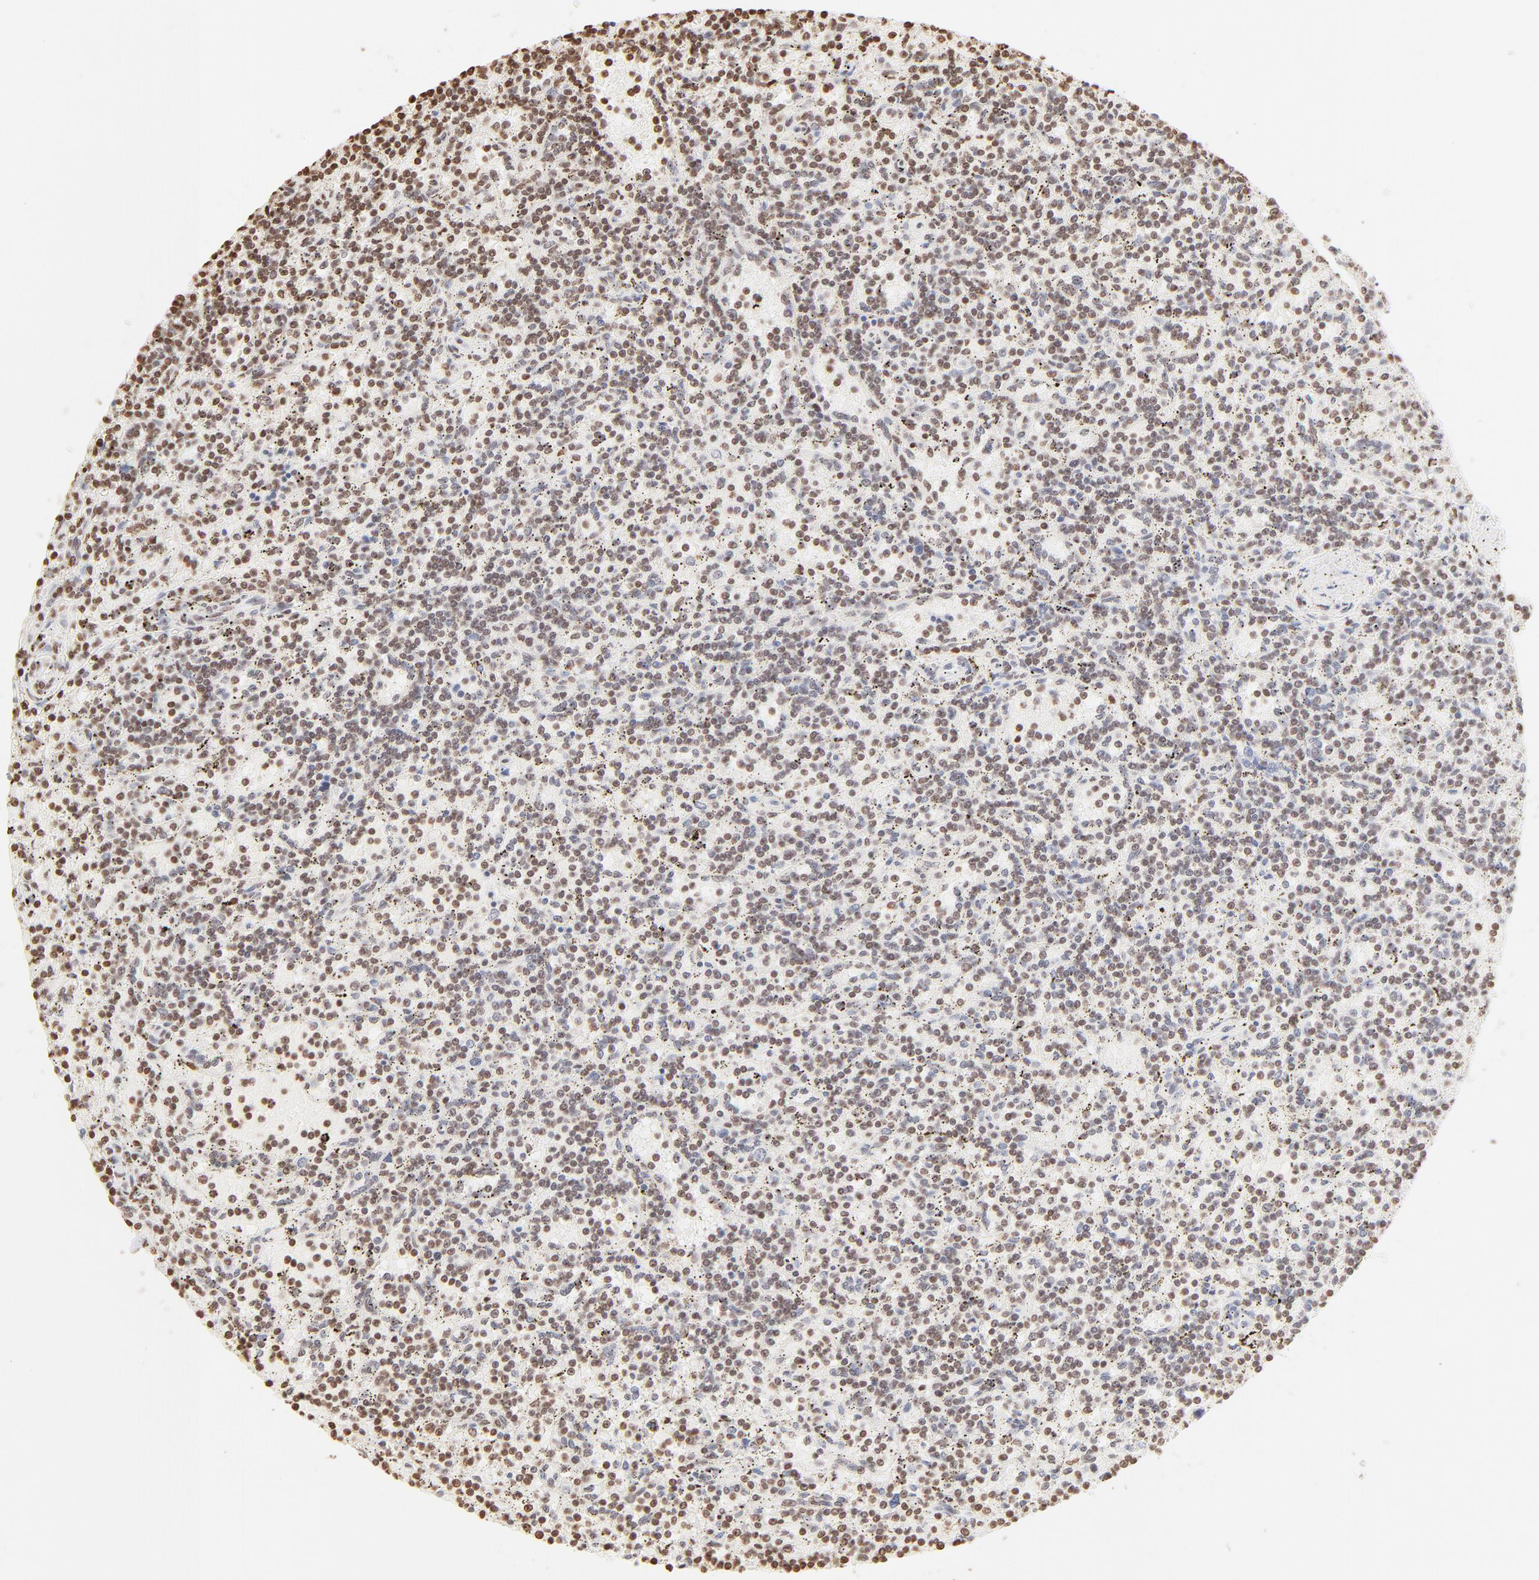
{"staining": {"intensity": "moderate", "quantity": ">75%", "location": "nuclear"}, "tissue": "lymphoma", "cell_type": "Tumor cells", "image_type": "cancer", "snomed": [{"axis": "morphology", "description": "Malignant lymphoma, non-Hodgkin's type, Low grade"}, {"axis": "topography", "description": "Spleen"}], "caption": "A medium amount of moderate nuclear positivity is appreciated in about >75% of tumor cells in lymphoma tissue.", "gene": "ZNF540", "patient": {"sex": "male", "age": 73}}